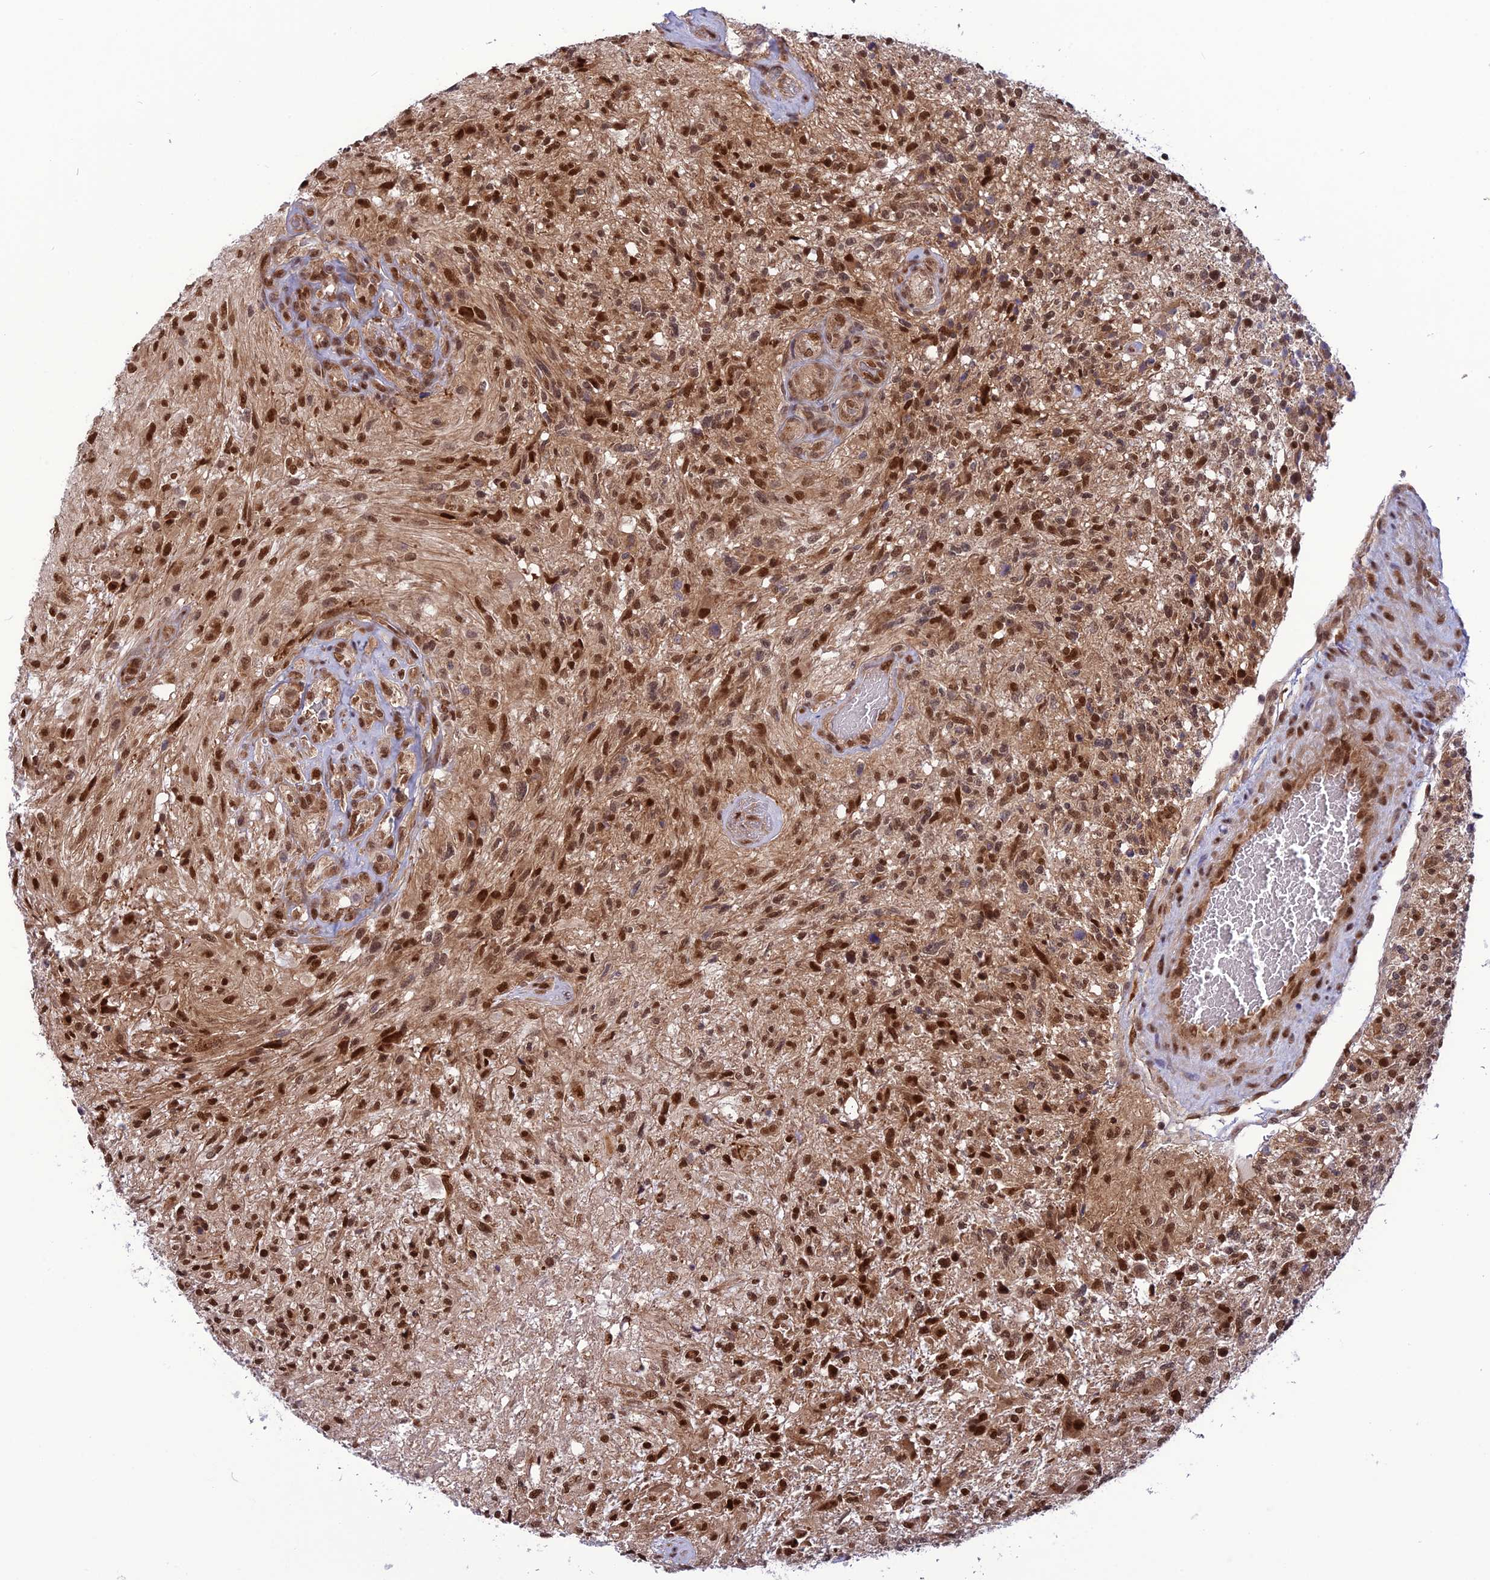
{"staining": {"intensity": "strong", "quantity": ">75%", "location": "nuclear"}, "tissue": "glioma", "cell_type": "Tumor cells", "image_type": "cancer", "snomed": [{"axis": "morphology", "description": "Glioma, malignant, High grade"}, {"axis": "topography", "description": "Brain"}], "caption": "Immunohistochemistry (IHC) (DAB) staining of malignant glioma (high-grade) reveals strong nuclear protein staining in approximately >75% of tumor cells.", "gene": "RTRAF", "patient": {"sex": "male", "age": 56}}